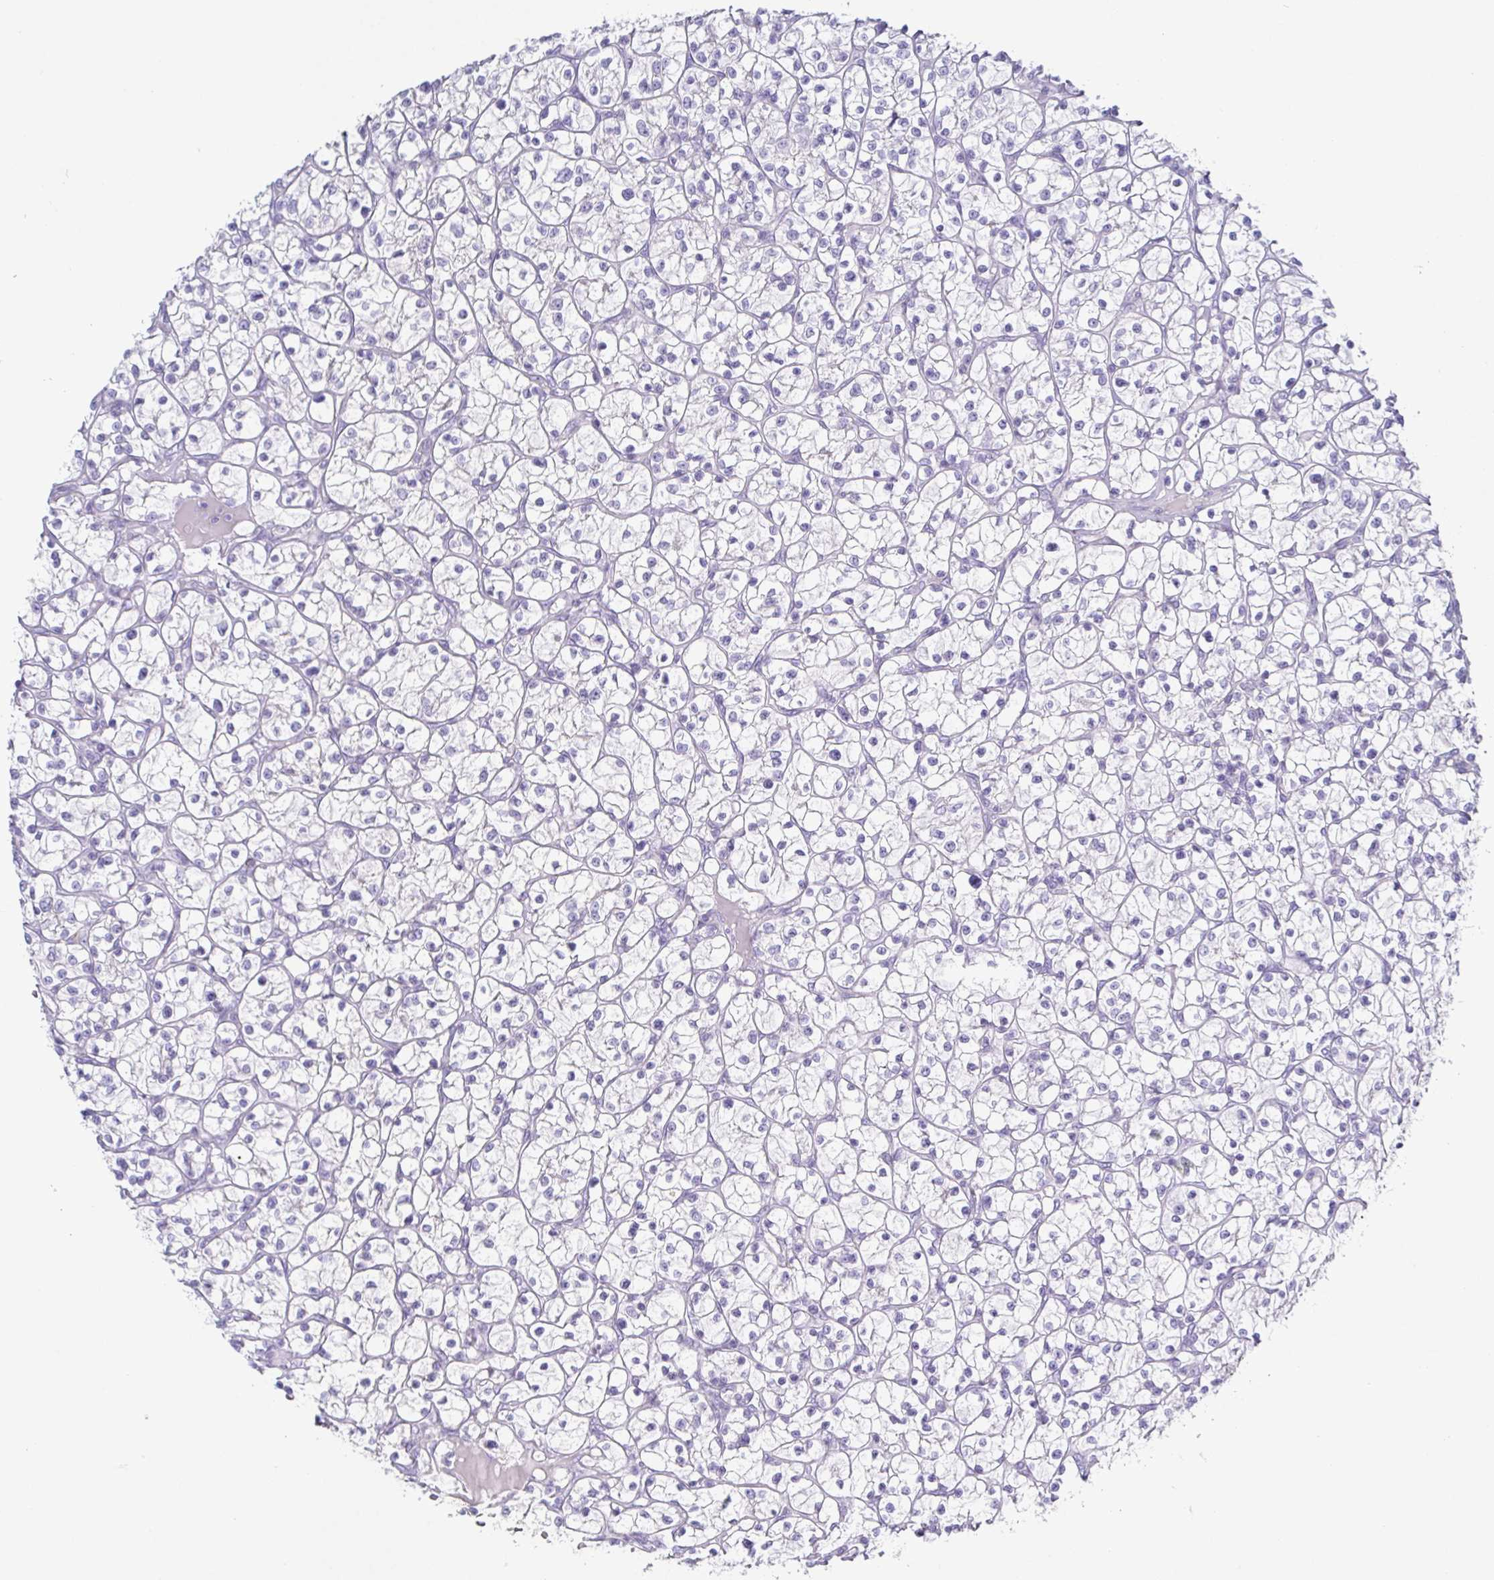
{"staining": {"intensity": "negative", "quantity": "none", "location": "none"}, "tissue": "renal cancer", "cell_type": "Tumor cells", "image_type": "cancer", "snomed": [{"axis": "morphology", "description": "Adenocarcinoma, NOS"}, {"axis": "topography", "description": "Kidney"}], "caption": "Adenocarcinoma (renal) stained for a protein using immunohistochemistry demonstrates no positivity tumor cells.", "gene": "HTR2A", "patient": {"sex": "female", "age": 64}}